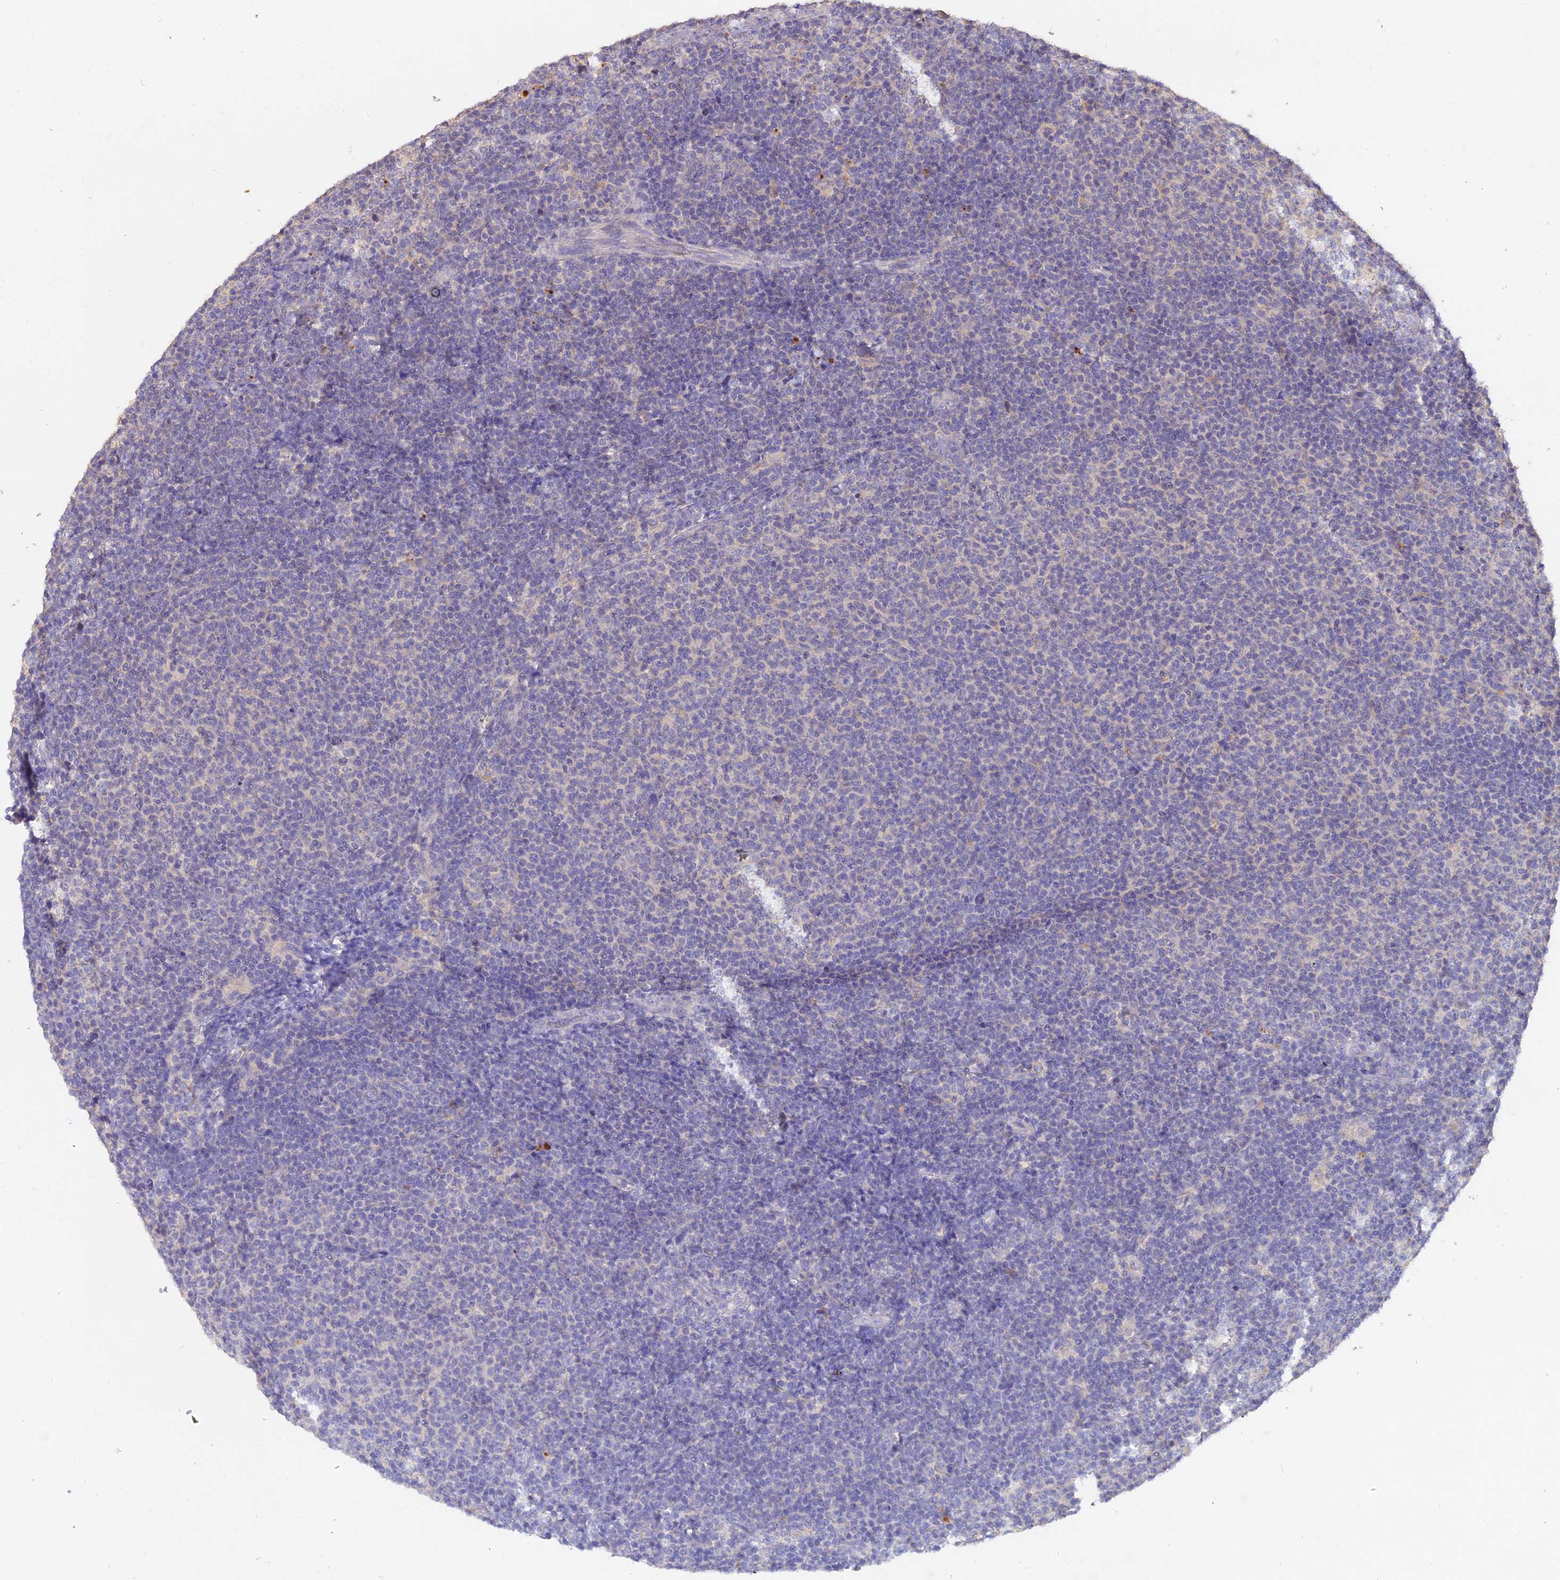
{"staining": {"intensity": "negative", "quantity": "none", "location": "none"}, "tissue": "lymphoma", "cell_type": "Tumor cells", "image_type": "cancer", "snomed": [{"axis": "morphology", "description": "Malignant lymphoma, non-Hodgkin's type, Low grade"}, {"axis": "topography", "description": "Lymph node"}], "caption": "Immunohistochemistry of lymphoma exhibits no positivity in tumor cells. The staining was performed using DAB (3,3'-diaminobenzidine) to visualize the protein expression in brown, while the nuclei were stained in blue with hematoxylin (Magnification: 20x).", "gene": "SLC26A4", "patient": {"sex": "male", "age": 66}}